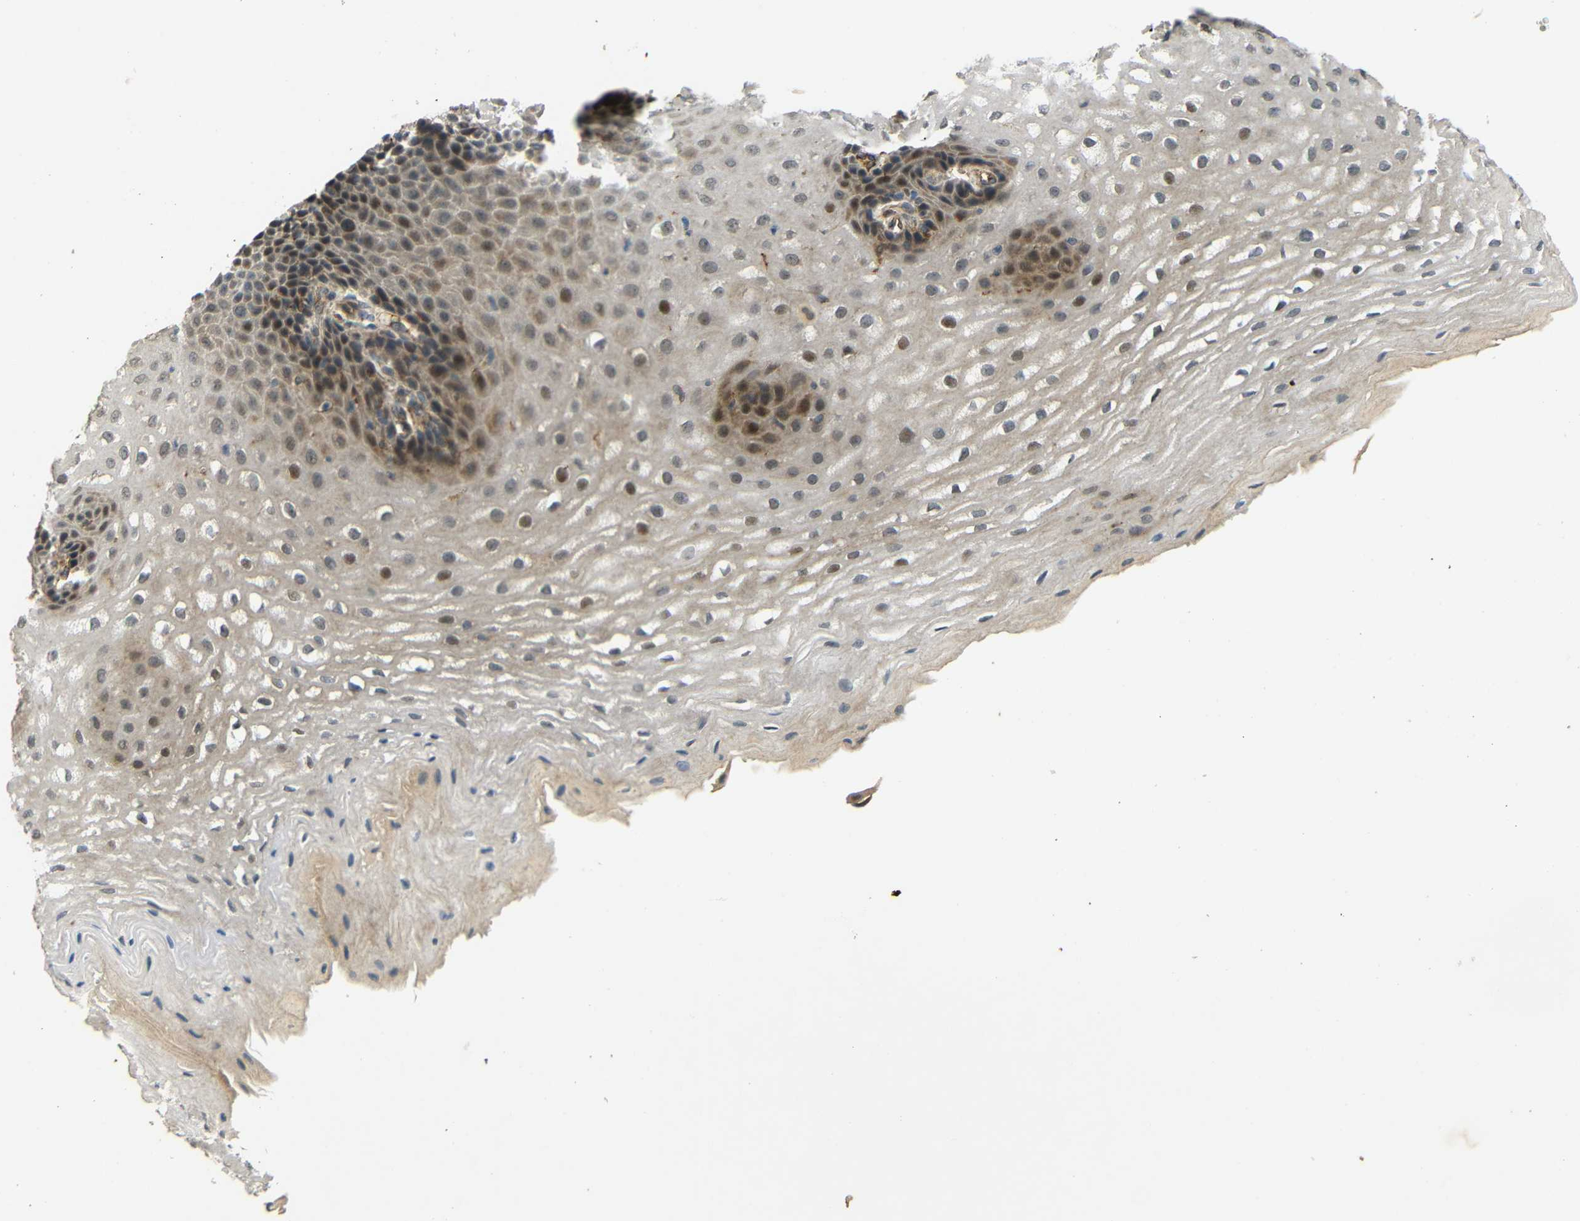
{"staining": {"intensity": "weak", "quantity": "25%-75%", "location": "cytoplasmic/membranous,nuclear"}, "tissue": "esophagus", "cell_type": "Squamous epithelial cells", "image_type": "normal", "snomed": [{"axis": "morphology", "description": "Normal tissue, NOS"}, {"axis": "topography", "description": "Esophagus"}], "caption": "A micrograph of esophagus stained for a protein displays weak cytoplasmic/membranous,nuclear brown staining in squamous epithelial cells. Using DAB (brown) and hematoxylin (blue) stains, captured at high magnification using brightfield microscopy.", "gene": "ATP7A", "patient": {"sex": "male", "age": 54}}